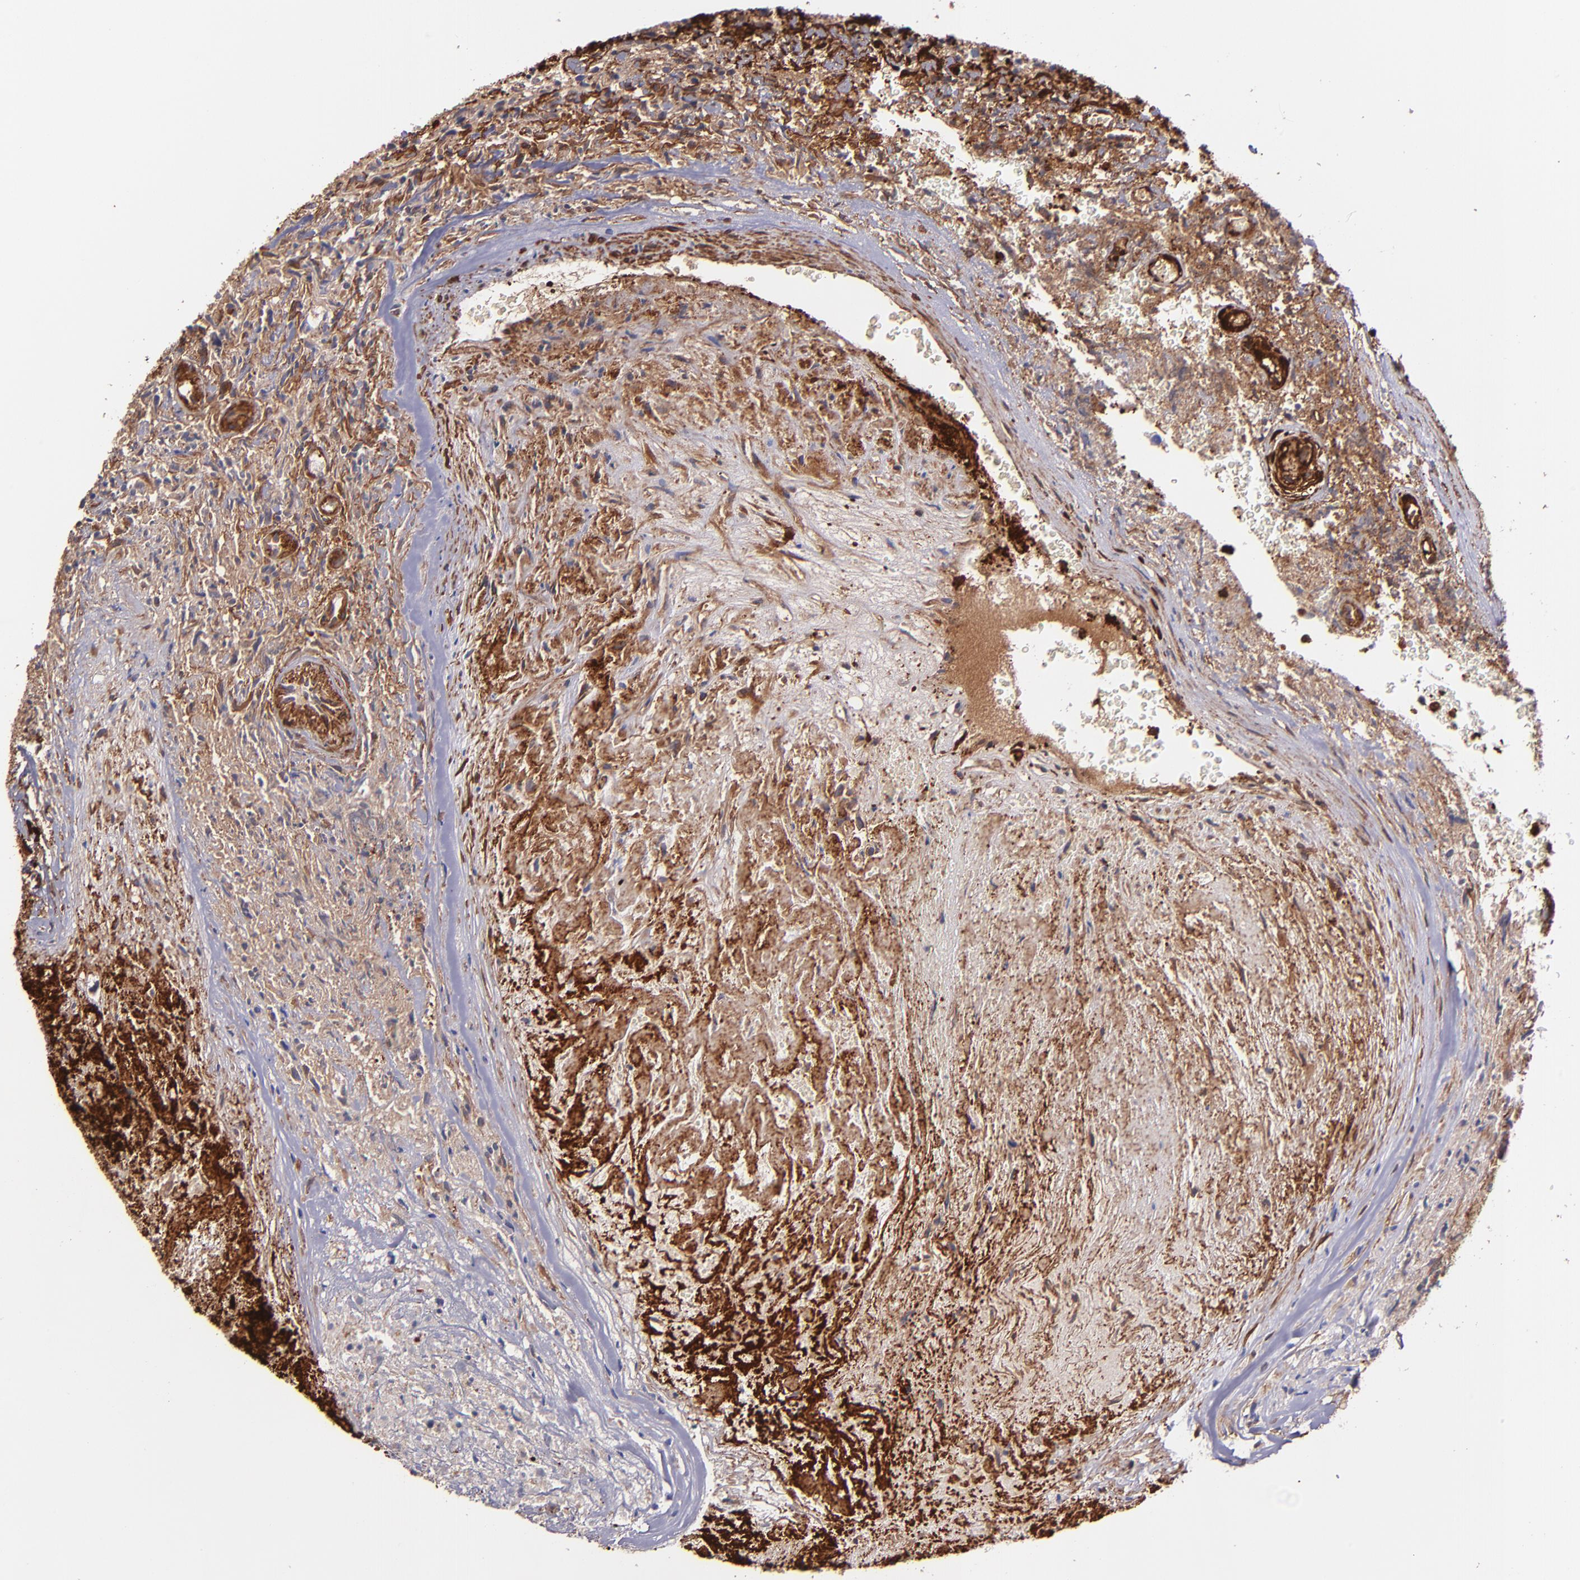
{"staining": {"intensity": "moderate", "quantity": "25%-75%", "location": "cytoplasmic/membranous"}, "tissue": "glioma", "cell_type": "Tumor cells", "image_type": "cancer", "snomed": [{"axis": "morphology", "description": "Normal tissue, NOS"}, {"axis": "morphology", "description": "Glioma, malignant, High grade"}, {"axis": "topography", "description": "Cerebral cortex"}], "caption": "Immunohistochemical staining of human glioma shows medium levels of moderate cytoplasmic/membranous protein positivity in approximately 25%-75% of tumor cells.", "gene": "VCL", "patient": {"sex": "male", "age": 75}}